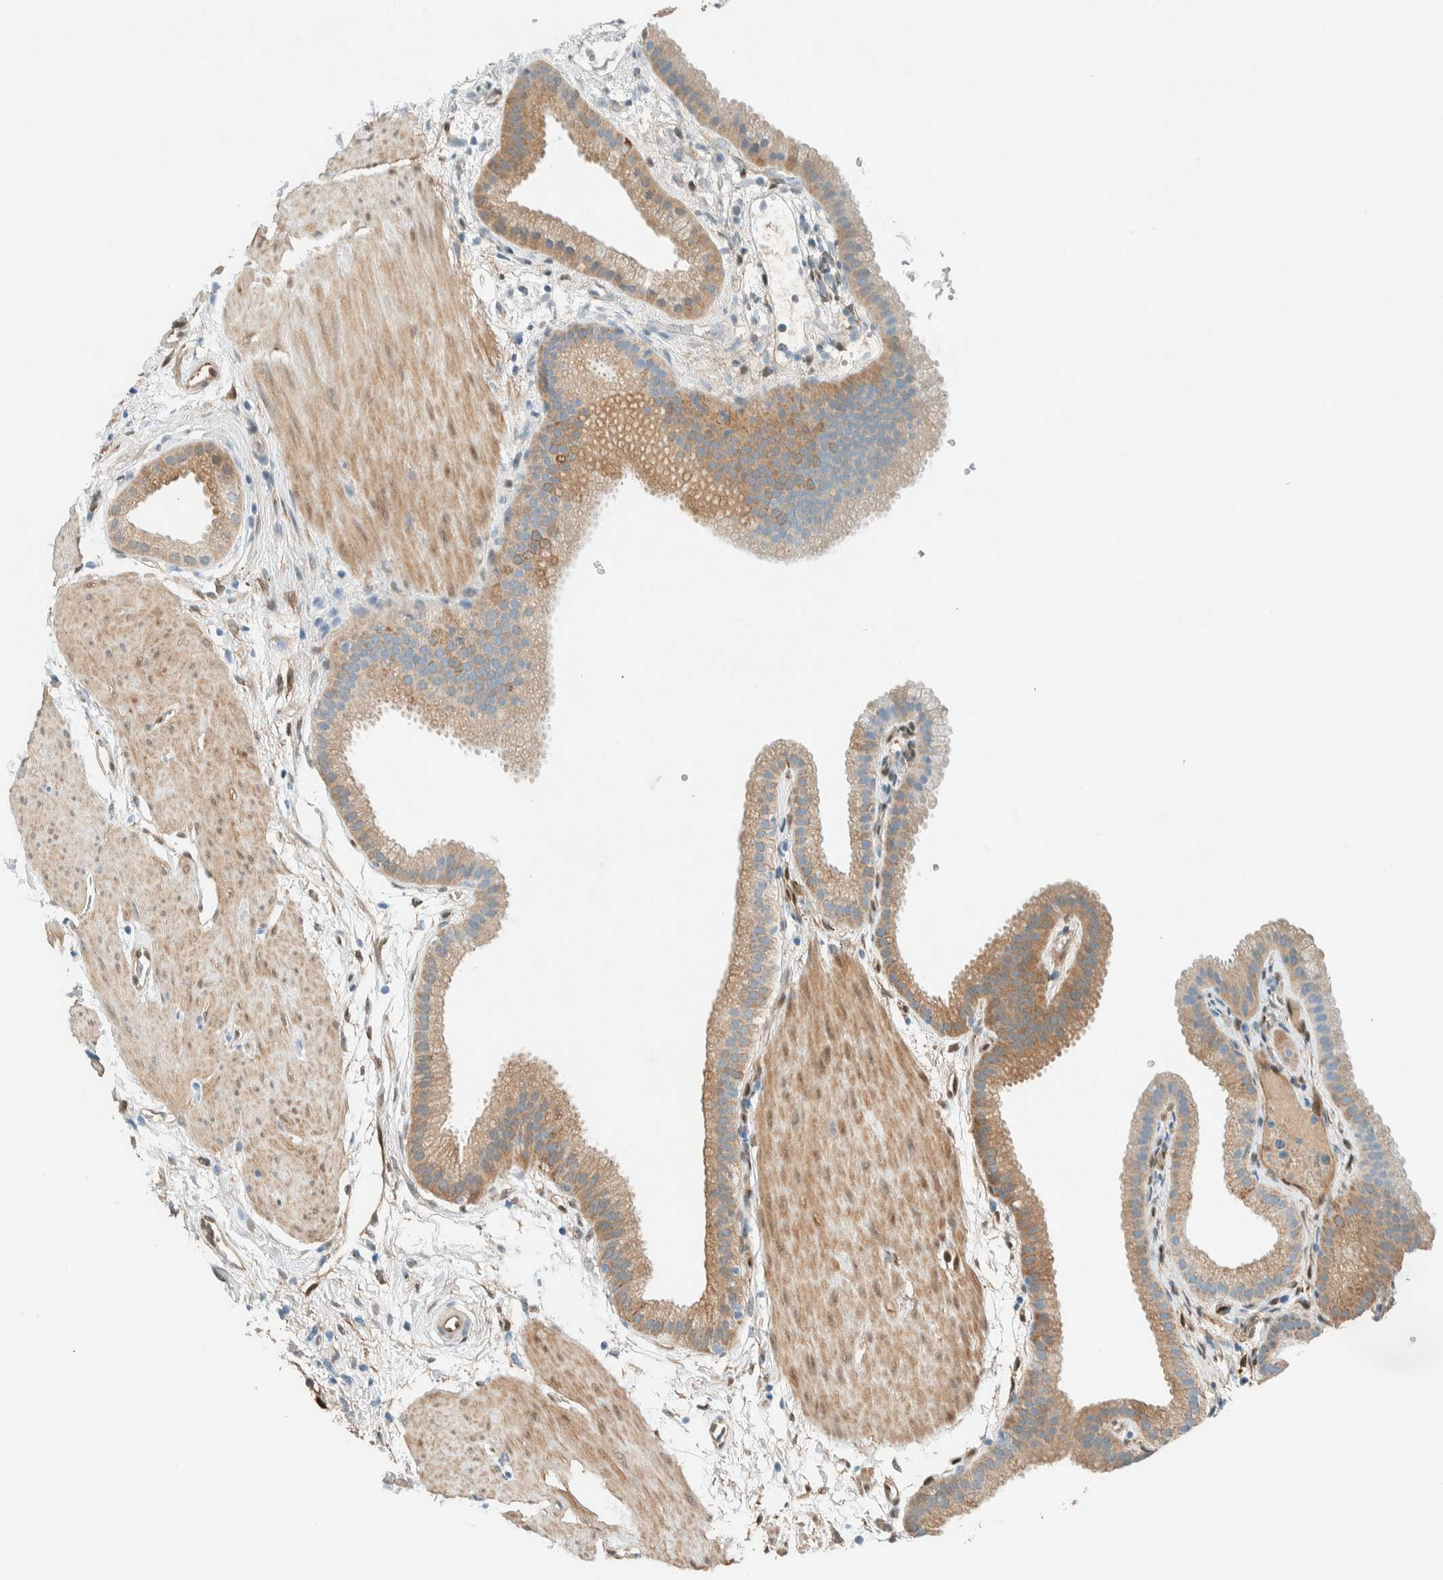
{"staining": {"intensity": "moderate", "quantity": "25%-75%", "location": "cytoplasmic/membranous"}, "tissue": "gallbladder", "cell_type": "Glandular cells", "image_type": "normal", "snomed": [{"axis": "morphology", "description": "Normal tissue, NOS"}, {"axis": "topography", "description": "Gallbladder"}], "caption": "High-magnification brightfield microscopy of benign gallbladder stained with DAB (3,3'-diaminobenzidine) (brown) and counterstained with hematoxylin (blue). glandular cells exhibit moderate cytoplasmic/membranous expression is appreciated in about25%-75% of cells. (DAB IHC with brightfield microscopy, high magnification).", "gene": "NXN", "patient": {"sex": "female", "age": 64}}